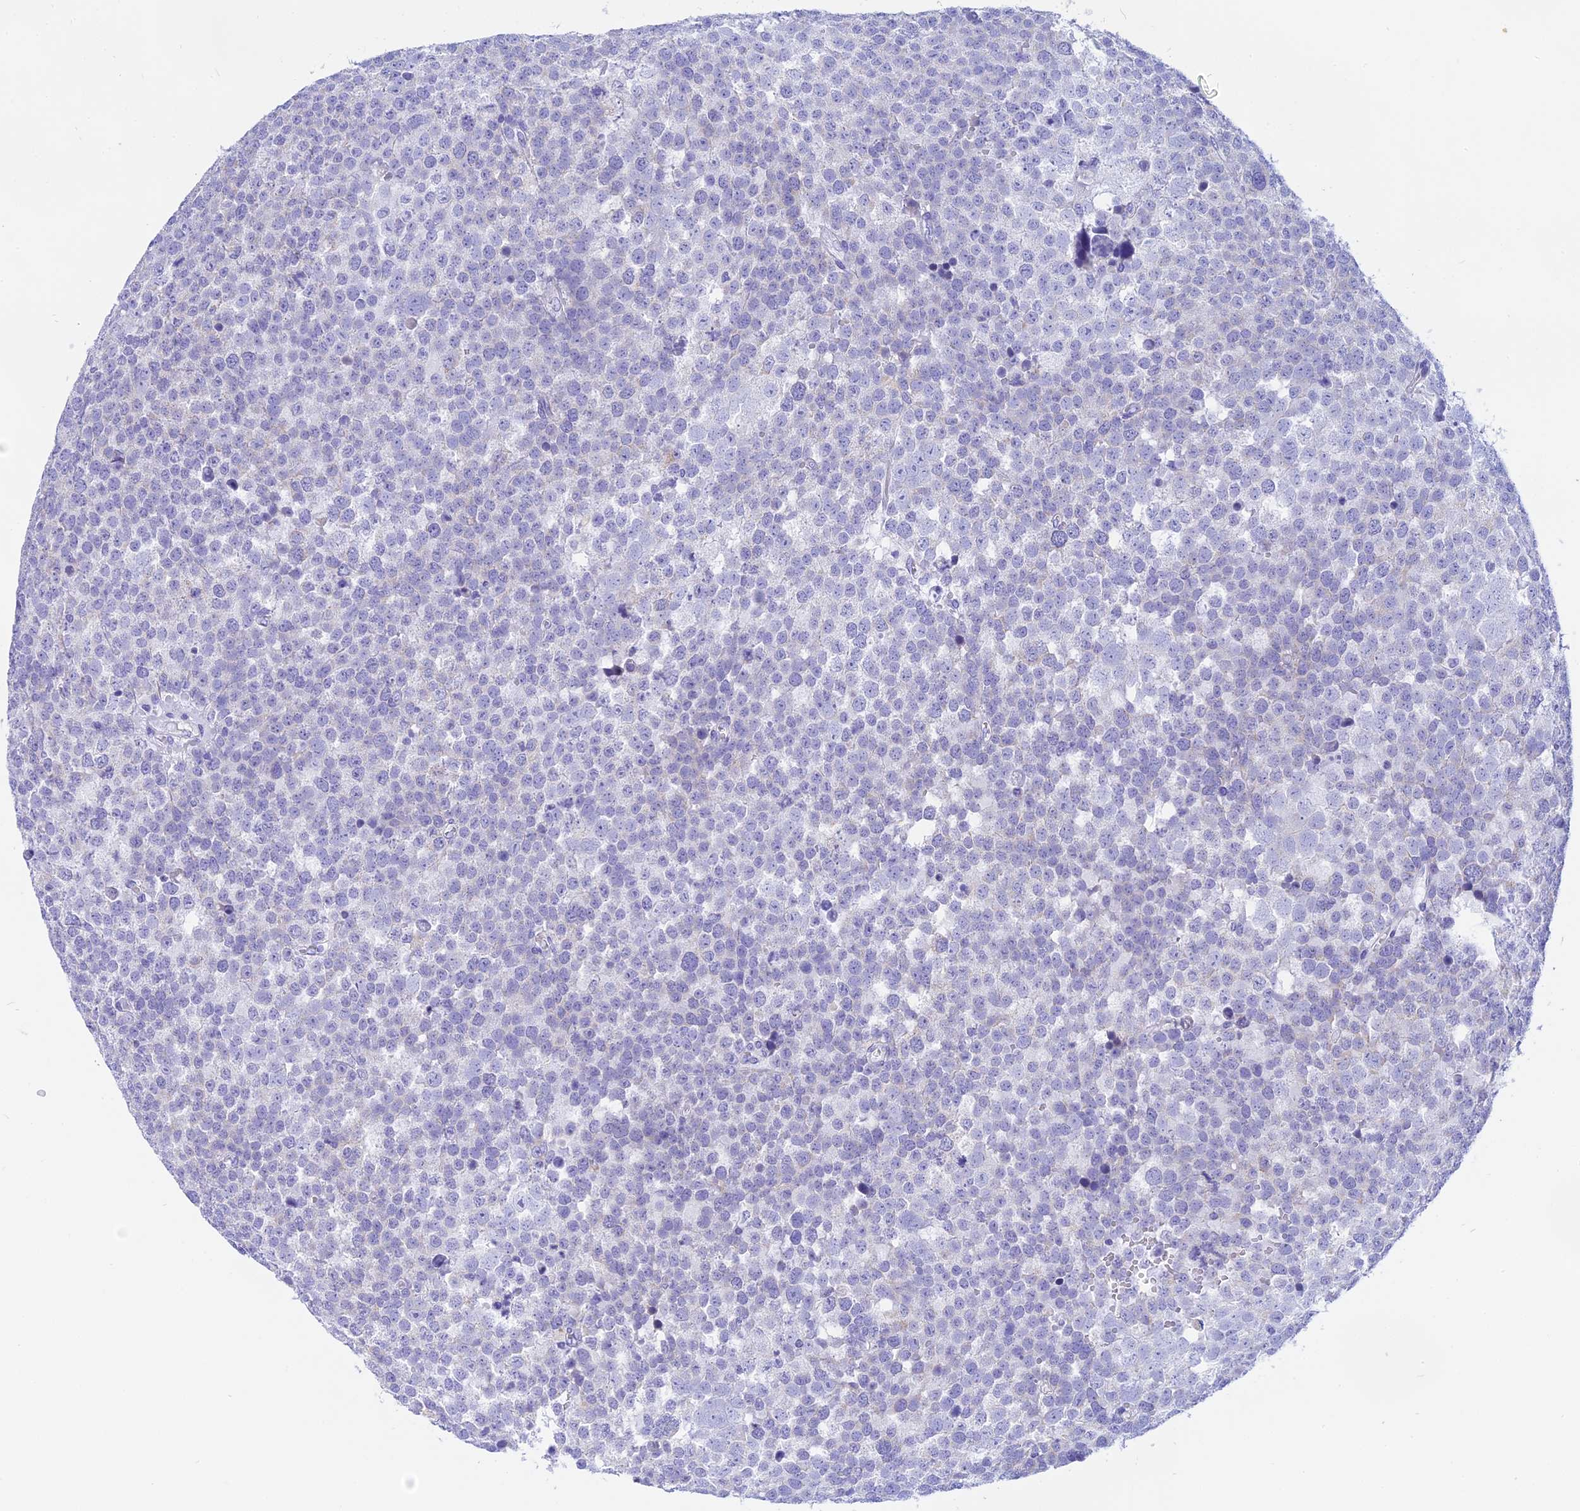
{"staining": {"intensity": "negative", "quantity": "none", "location": "none"}, "tissue": "testis cancer", "cell_type": "Tumor cells", "image_type": "cancer", "snomed": [{"axis": "morphology", "description": "Seminoma, NOS"}, {"axis": "topography", "description": "Testis"}], "caption": "Testis seminoma was stained to show a protein in brown. There is no significant positivity in tumor cells. (DAB immunohistochemistry (IHC) with hematoxylin counter stain).", "gene": "ISCA1", "patient": {"sex": "male", "age": 71}}